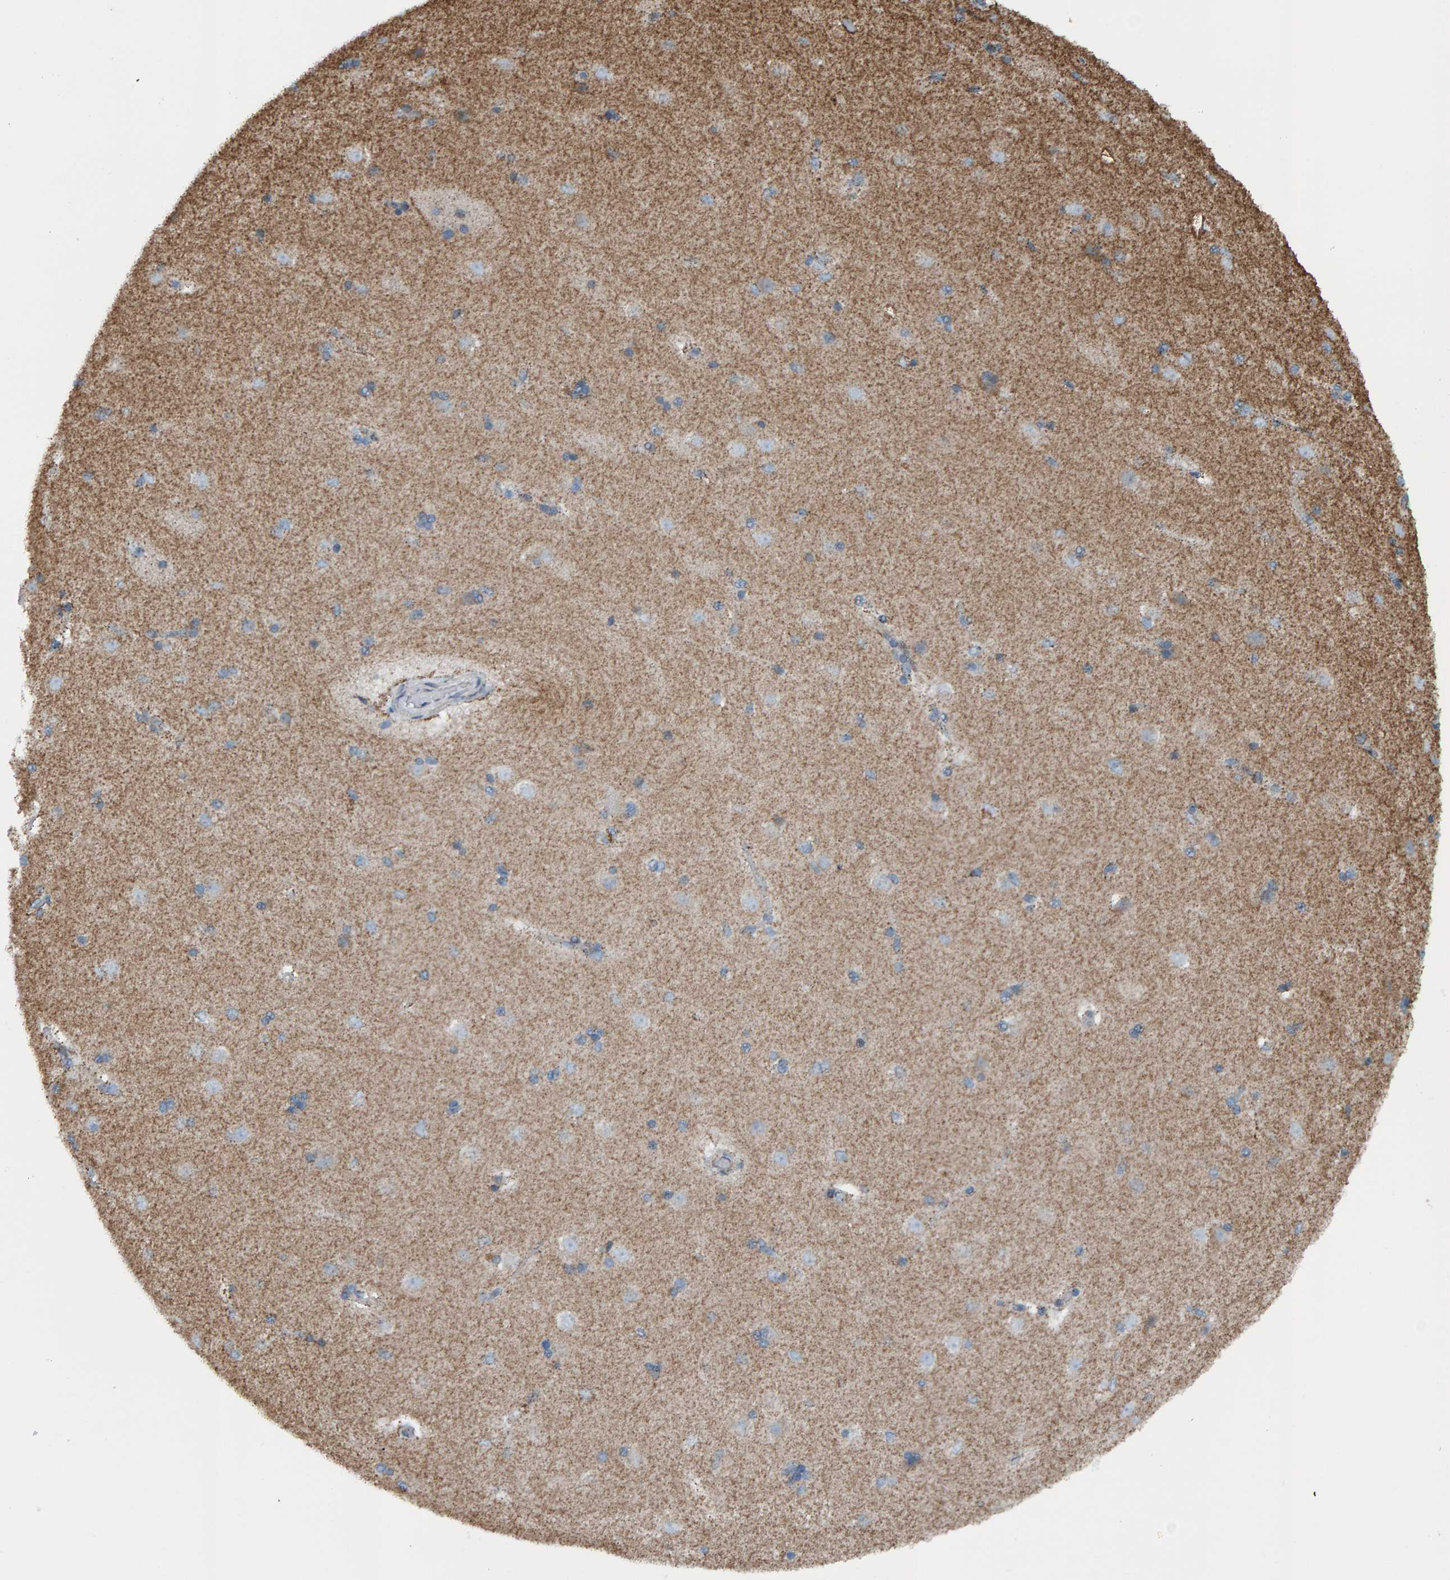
{"staining": {"intensity": "negative", "quantity": "none", "location": "none"}, "tissue": "caudate", "cell_type": "Glial cells", "image_type": "normal", "snomed": [{"axis": "morphology", "description": "Normal tissue, NOS"}, {"axis": "topography", "description": "Lateral ventricle wall"}], "caption": "Photomicrograph shows no significant protein expression in glial cells of unremarkable caudate.", "gene": "ZNF48", "patient": {"sex": "female", "age": 19}}